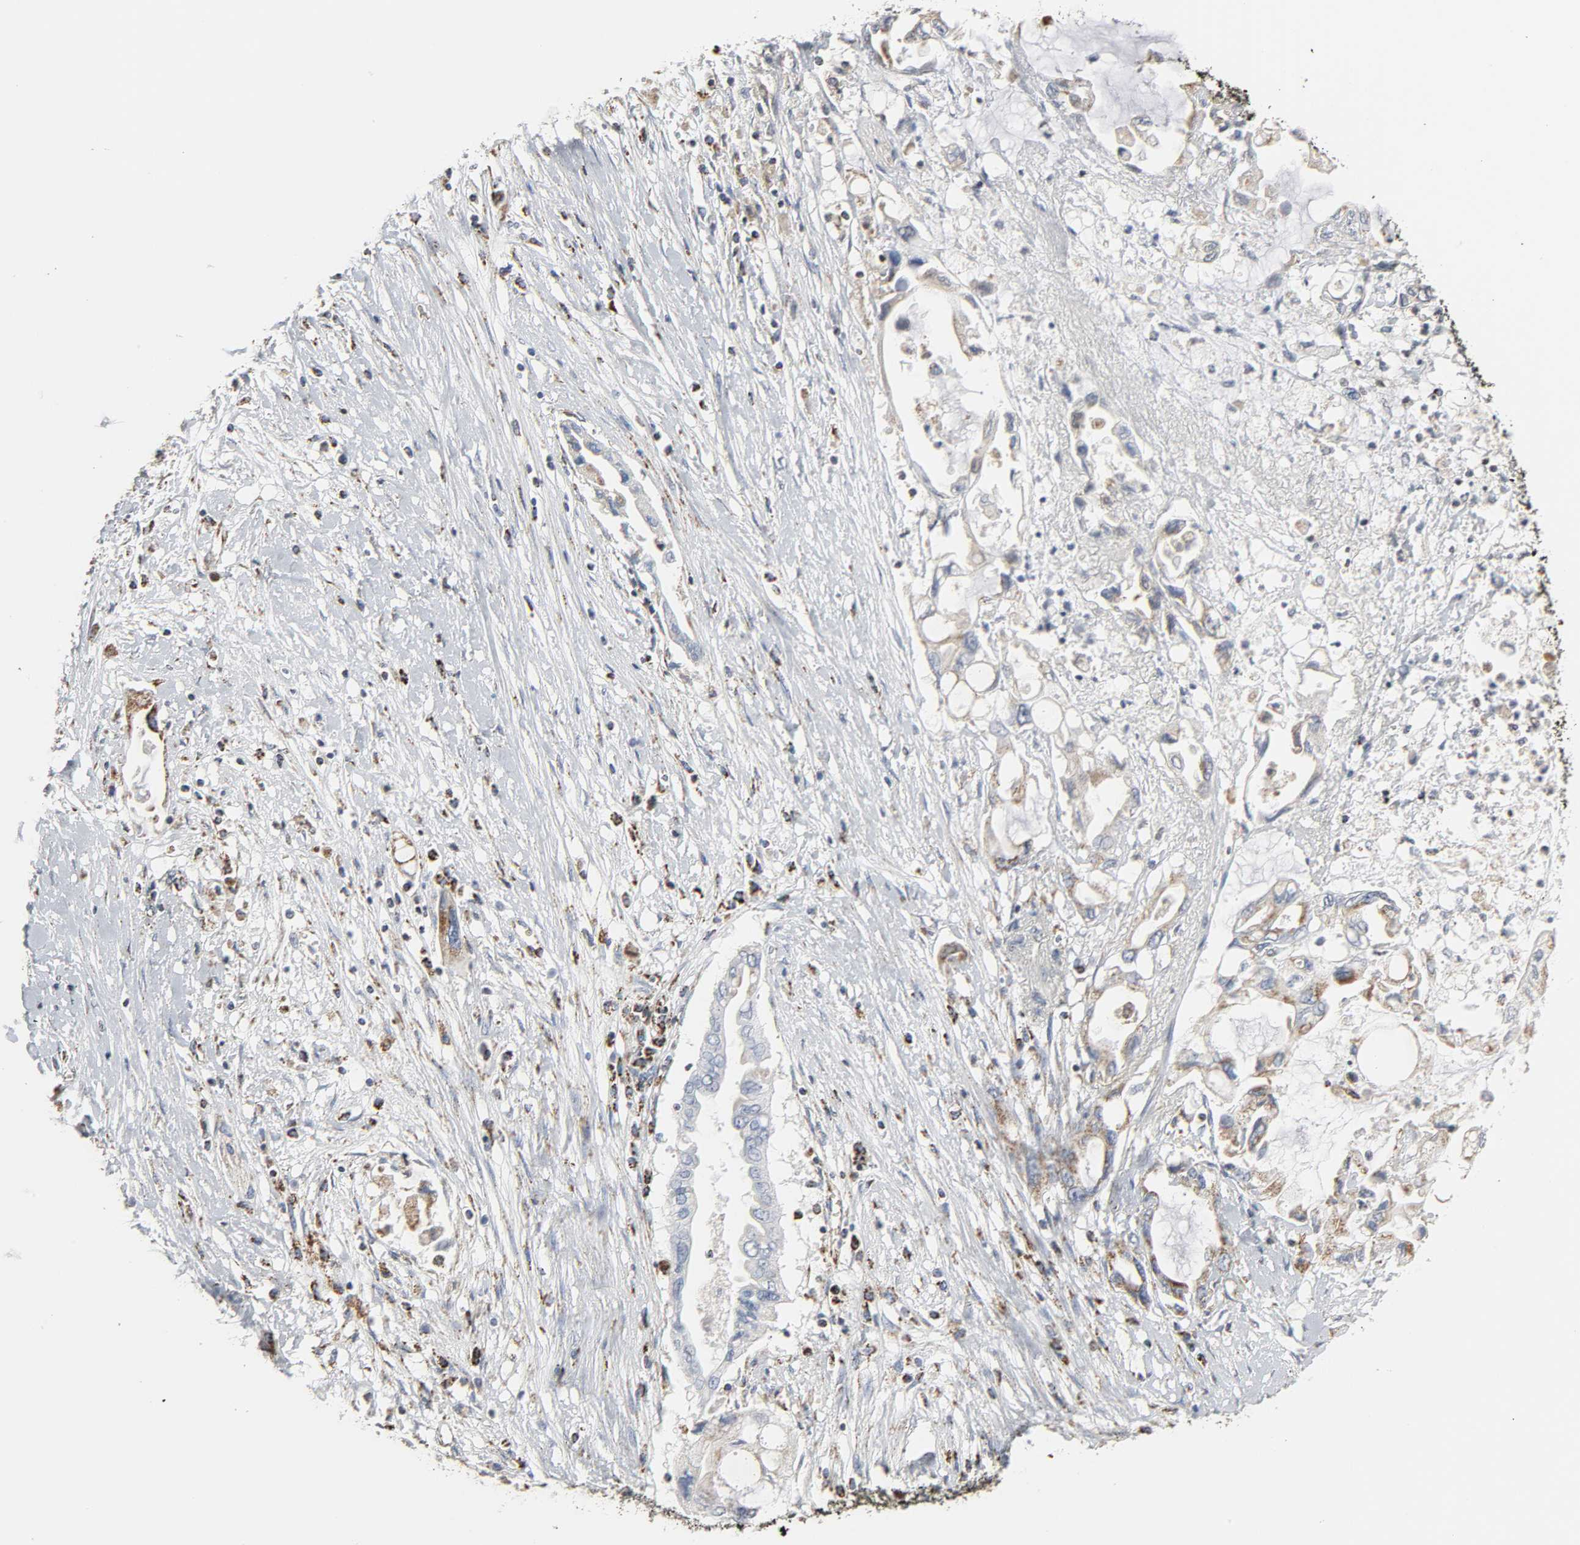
{"staining": {"intensity": "weak", "quantity": "<25%", "location": "cytoplasmic/membranous"}, "tissue": "pancreatic cancer", "cell_type": "Tumor cells", "image_type": "cancer", "snomed": [{"axis": "morphology", "description": "Adenocarcinoma, NOS"}, {"axis": "topography", "description": "Pancreas"}], "caption": "Tumor cells show no significant protein staining in pancreatic cancer (adenocarcinoma).", "gene": "ACAT1", "patient": {"sex": "female", "age": 57}}